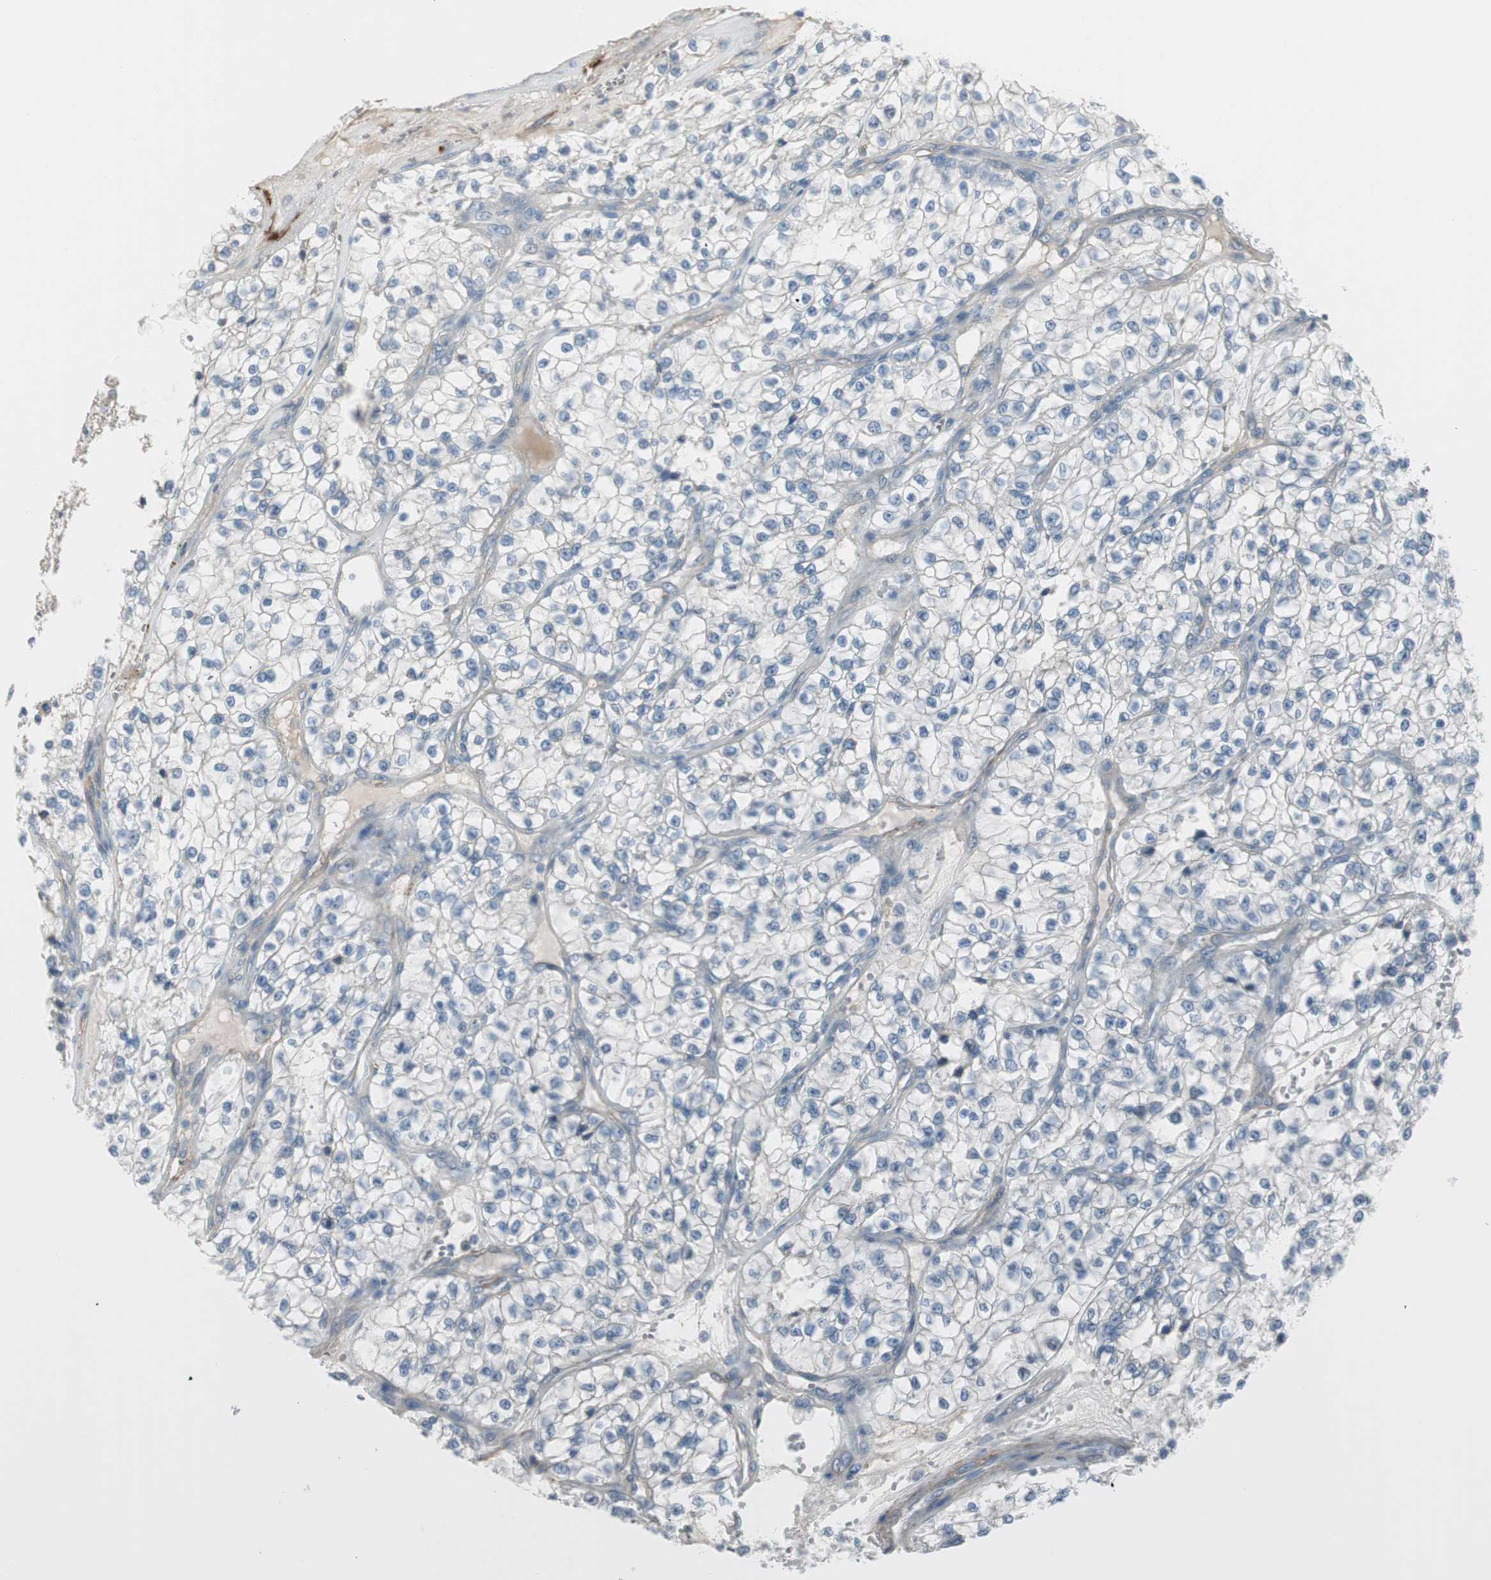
{"staining": {"intensity": "negative", "quantity": "none", "location": "none"}, "tissue": "renal cancer", "cell_type": "Tumor cells", "image_type": "cancer", "snomed": [{"axis": "morphology", "description": "Adenocarcinoma, NOS"}, {"axis": "topography", "description": "Kidney"}], "caption": "DAB immunohistochemical staining of adenocarcinoma (renal) exhibits no significant staining in tumor cells. (Stains: DAB (3,3'-diaminobenzidine) immunohistochemistry (IHC) with hematoxylin counter stain, Microscopy: brightfield microscopy at high magnification).", "gene": "CACNA2D1", "patient": {"sex": "female", "age": 57}}